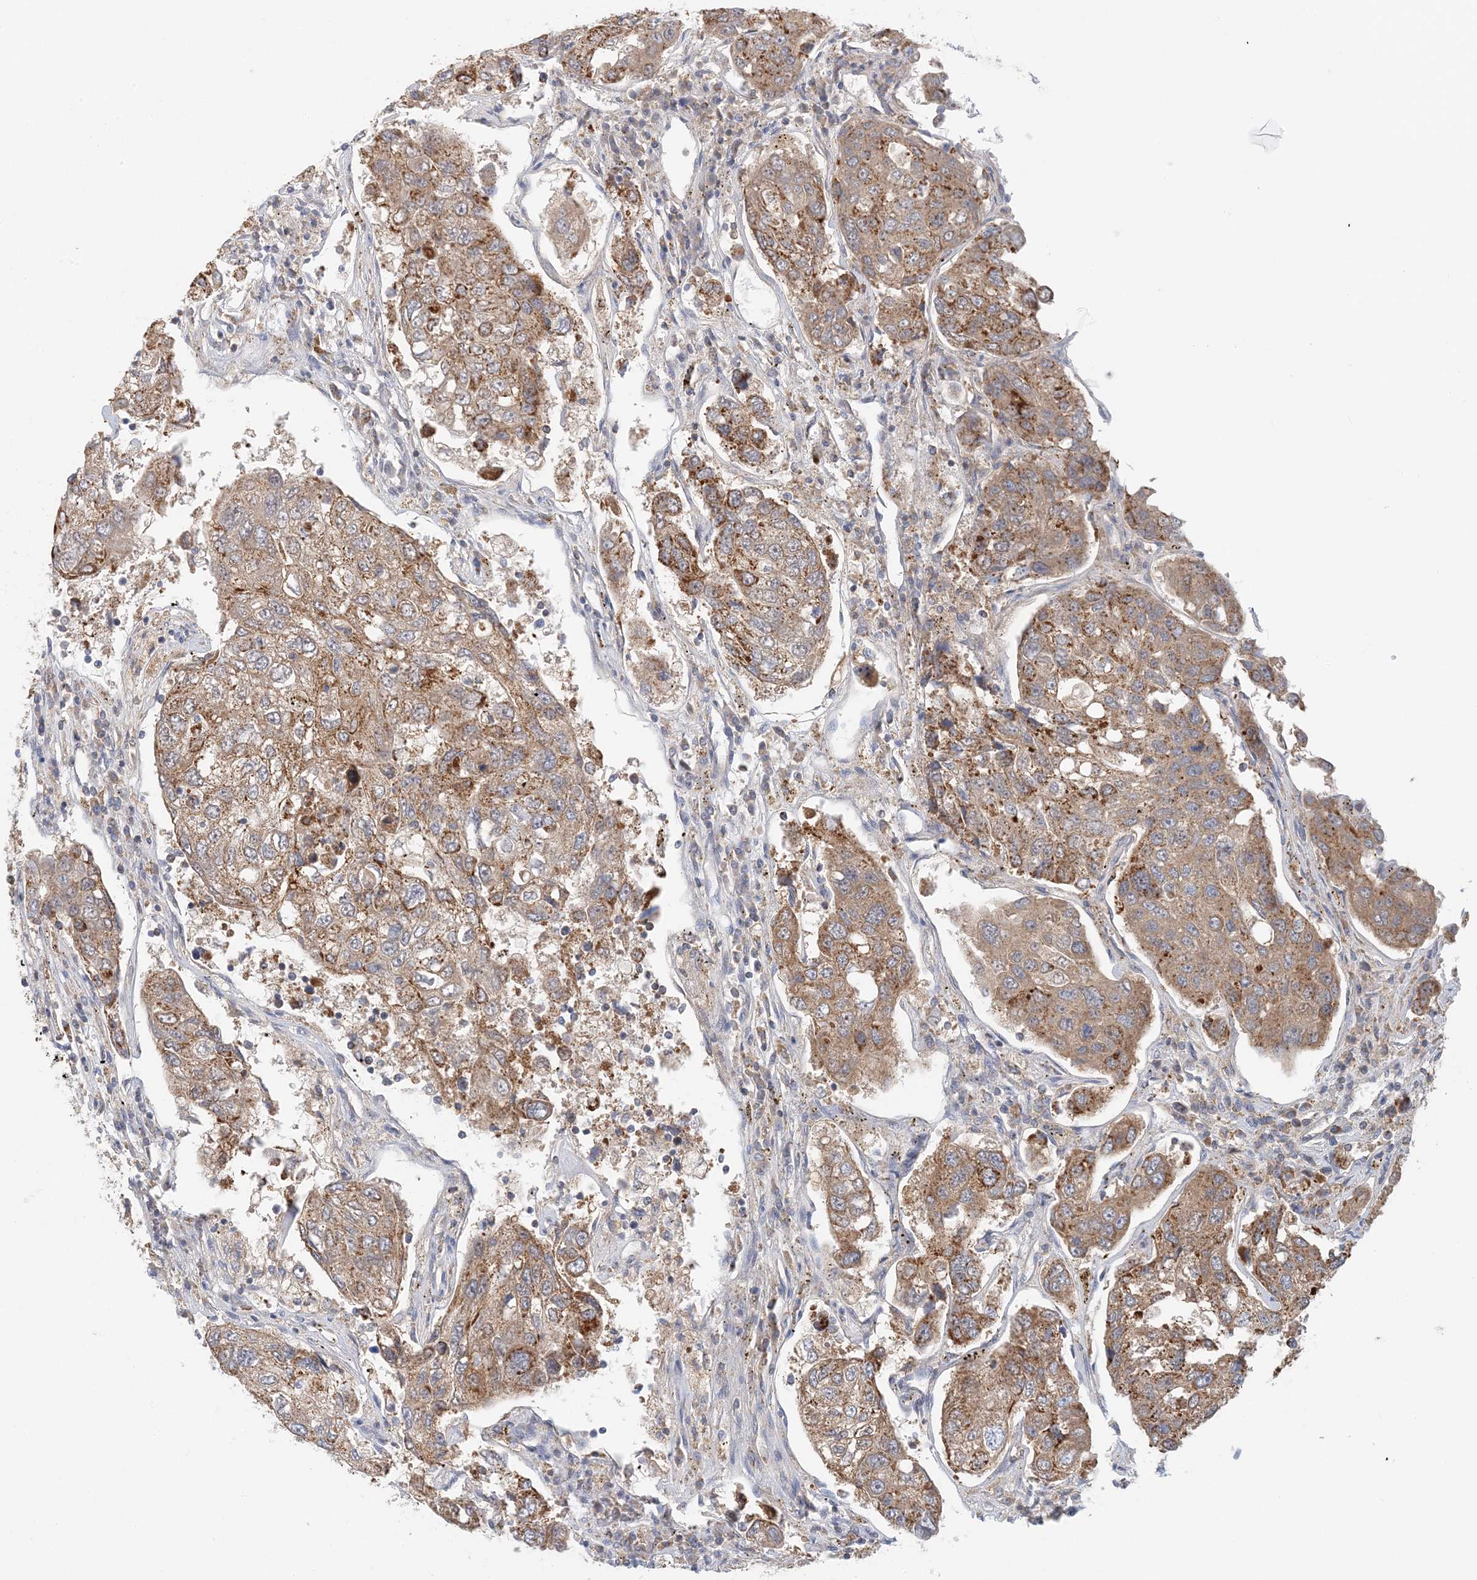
{"staining": {"intensity": "moderate", "quantity": ">75%", "location": "cytoplasmic/membranous"}, "tissue": "urothelial cancer", "cell_type": "Tumor cells", "image_type": "cancer", "snomed": [{"axis": "morphology", "description": "Urothelial carcinoma, High grade"}, {"axis": "topography", "description": "Lymph node"}, {"axis": "topography", "description": "Urinary bladder"}], "caption": "An image showing moderate cytoplasmic/membranous staining in about >75% of tumor cells in urothelial cancer, as visualized by brown immunohistochemical staining.", "gene": "BDH1", "patient": {"sex": "male", "age": 51}}